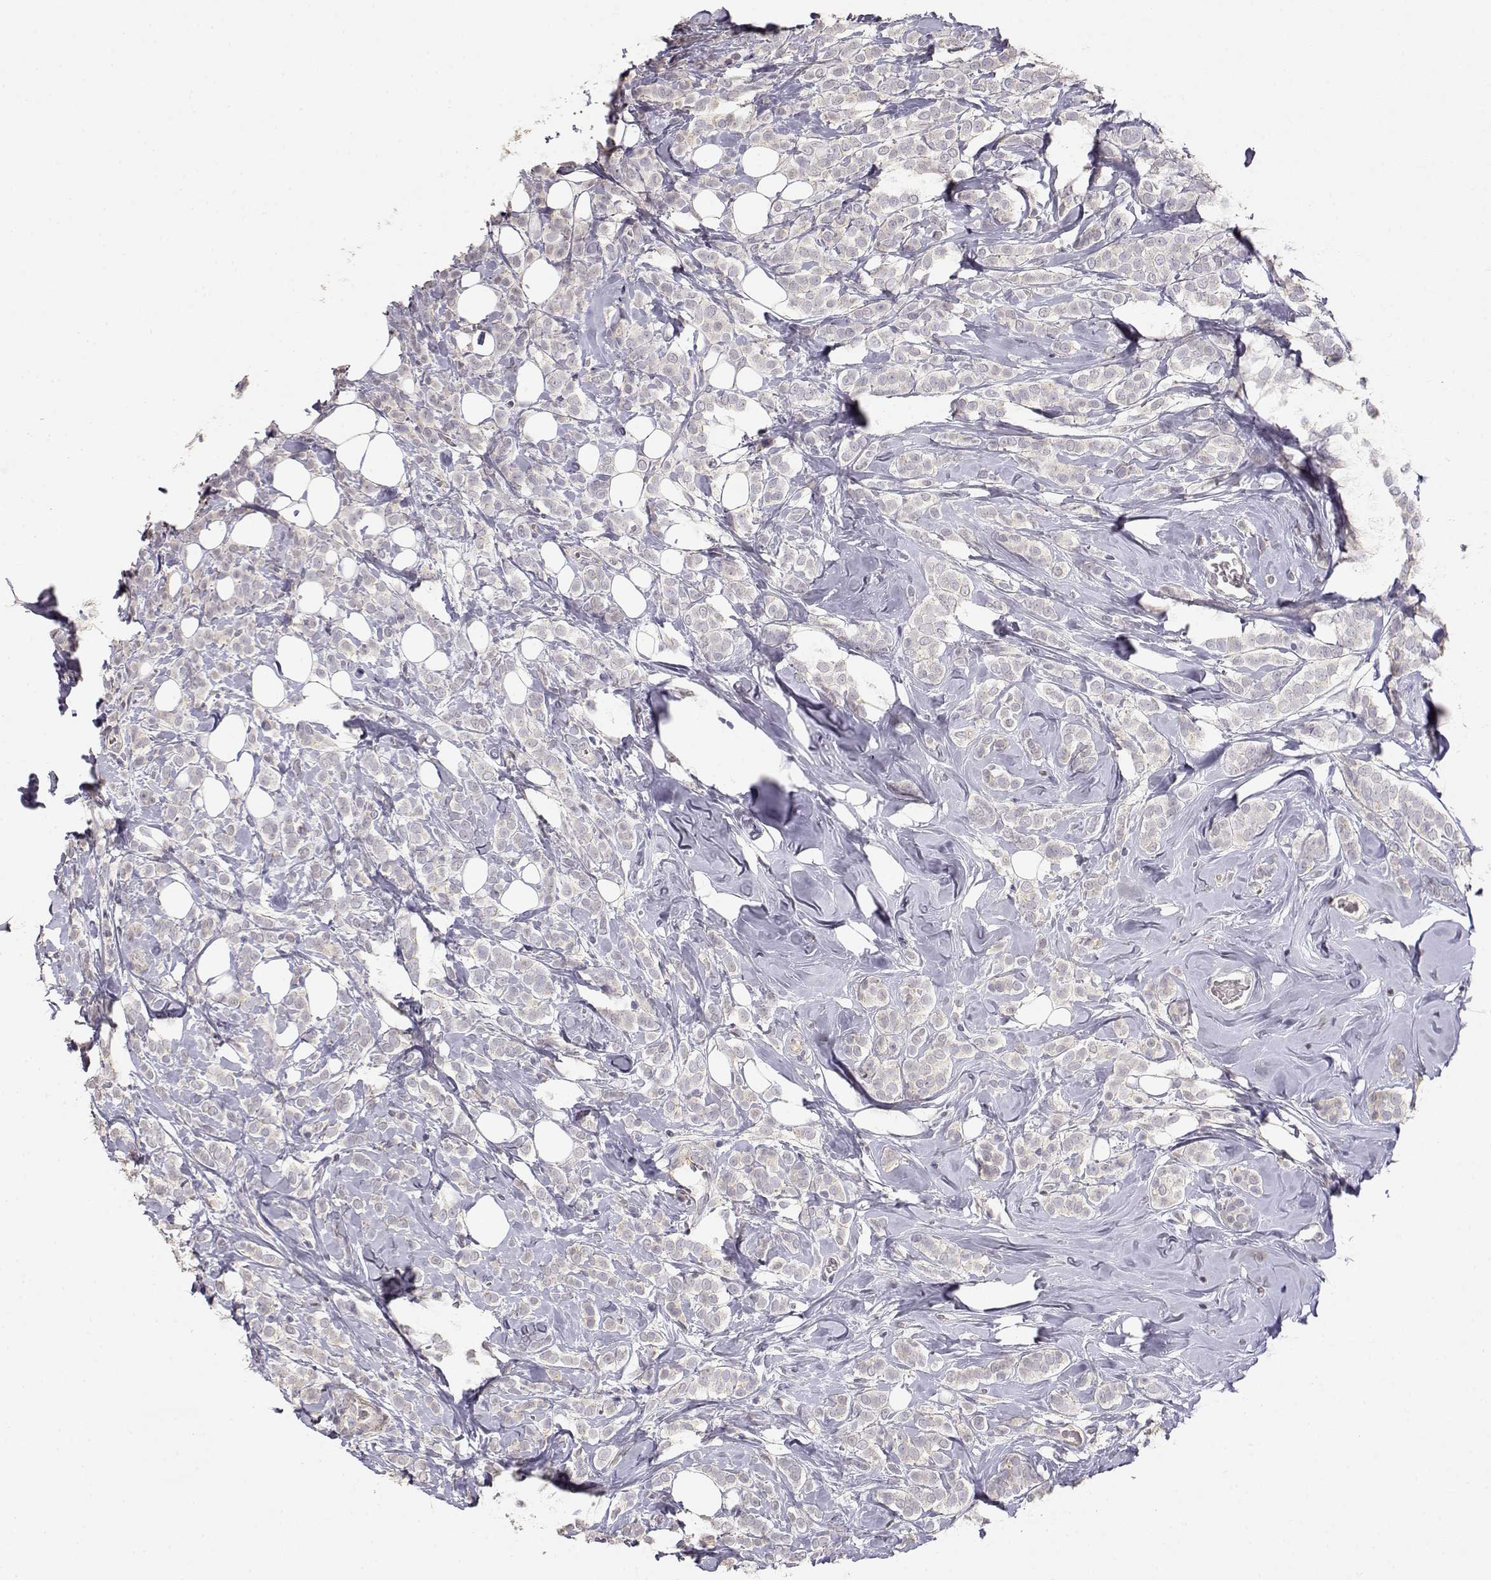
{"staining": {"intensity": "negative", "quantity": "none", "location": "none"}, "tissue": "breast cancer", "cell_type": "Tumor cells", "image_type": "cancer", "snomed": [{"axis": "morphology", "description": "Lobular carcinoma"}, {"axis": "topography", "description": "Breast"}], "caption": "Tumor cells are negative for brown protein staining in lobular carcinoma (breast). (Stains: DAB immunohistochemistry (IHC) with hematoxylin counter stain, Microscopy: brightfield microscopy at high magnification).", "gene": "TNFRSF10C", "patient": {"sex": "female", "age": 49}}